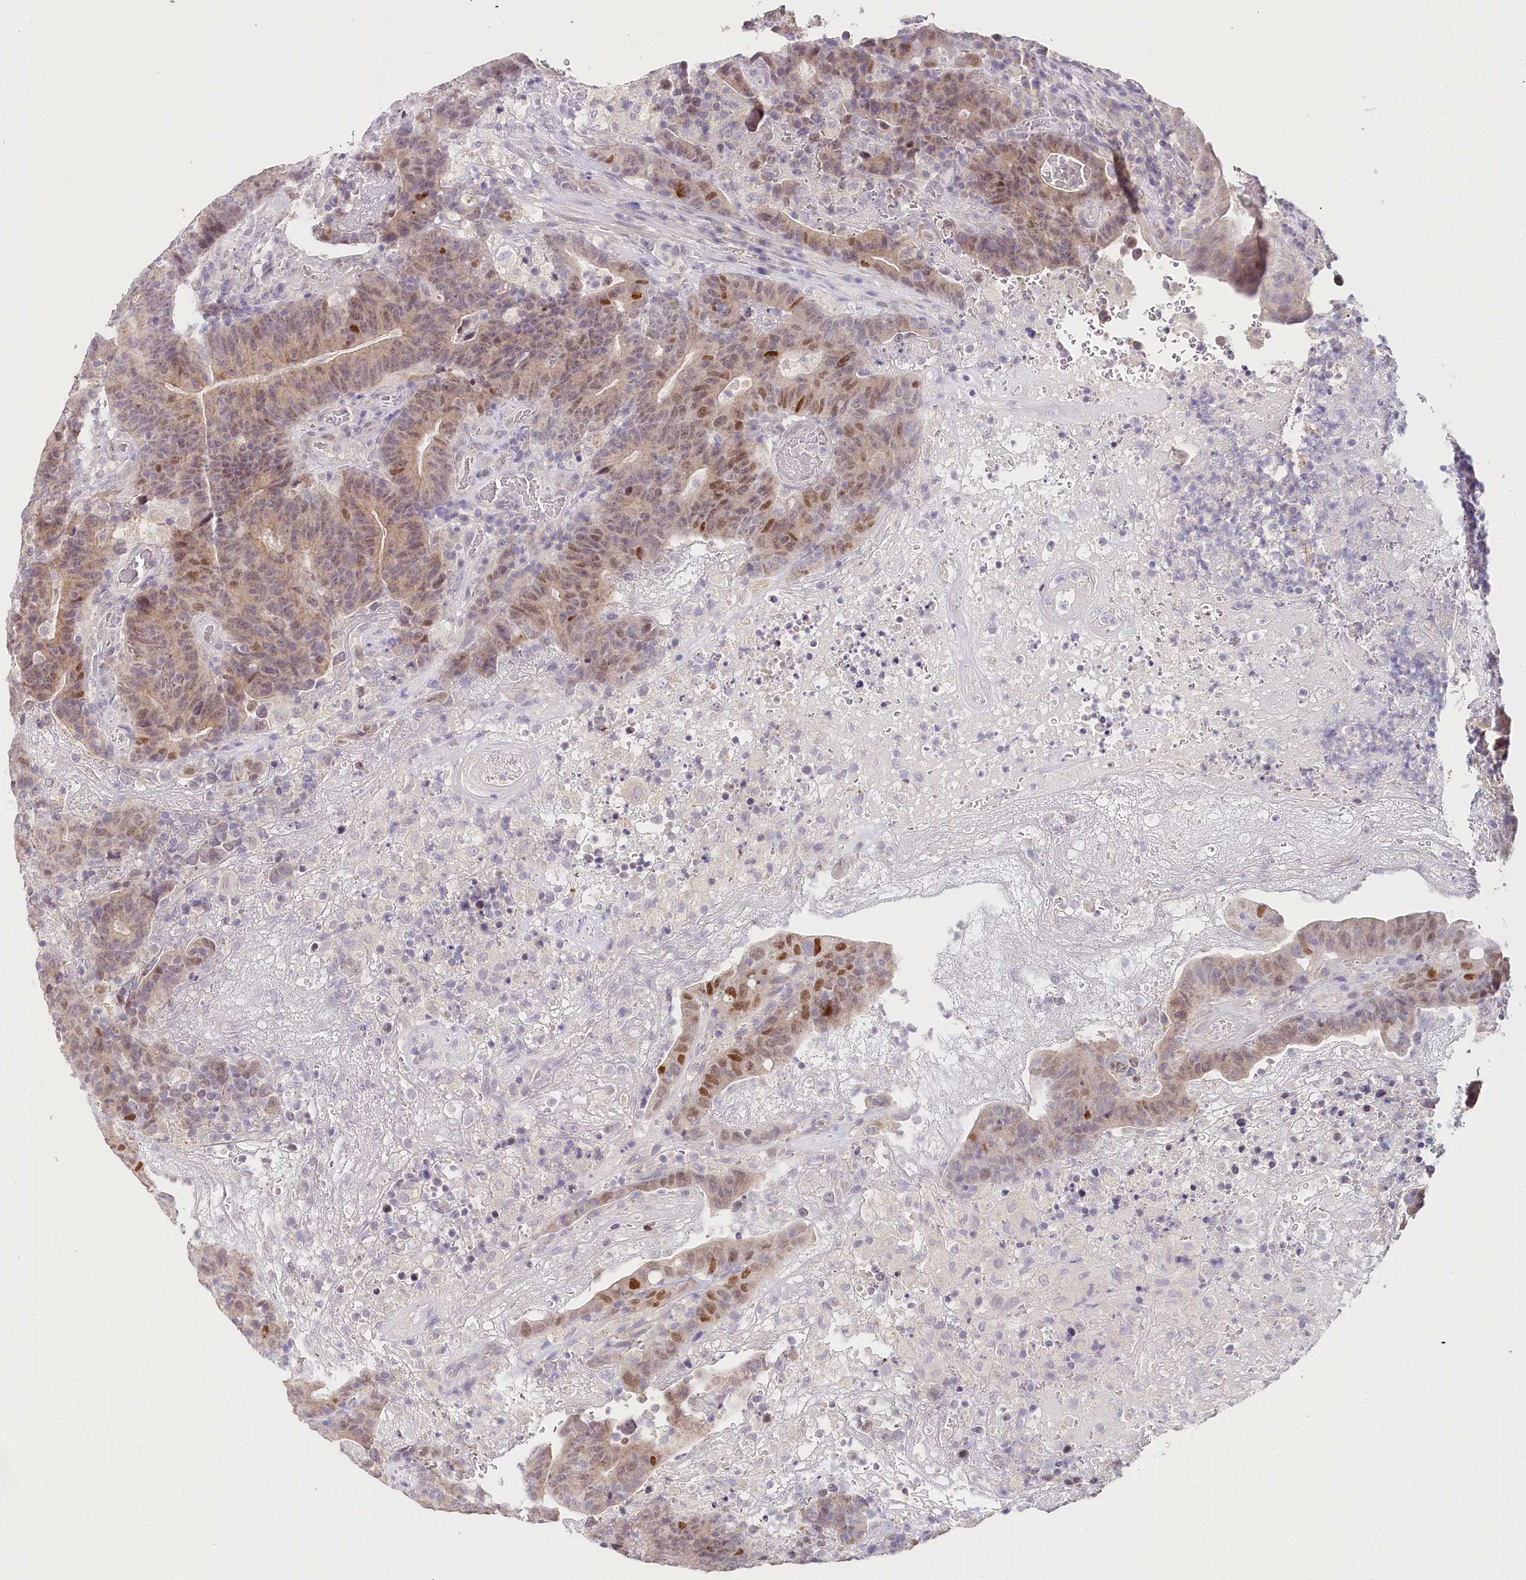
{"staining": {"intensity": "moderate", "quantity": "25%-75%", "location": "nuclear"}, "tissue": "colorectal cancer", "cell_type": "Tumor cells", "image_type": "cancer", "snomed": [{"axis": "morphology", "description": "Normal tissue, NOS"}, {"axis": "morphology", "description": "Adenocarcinoma, NOS"}, {"axis": "topography", "description": "Colon"}], "caption": "Adenocarcinoma (colorectal) stained with a protein marker reveals moderate staining in tumor cells.", "gene": "TP53", "patient": {"sex": "female", "age": 75}}